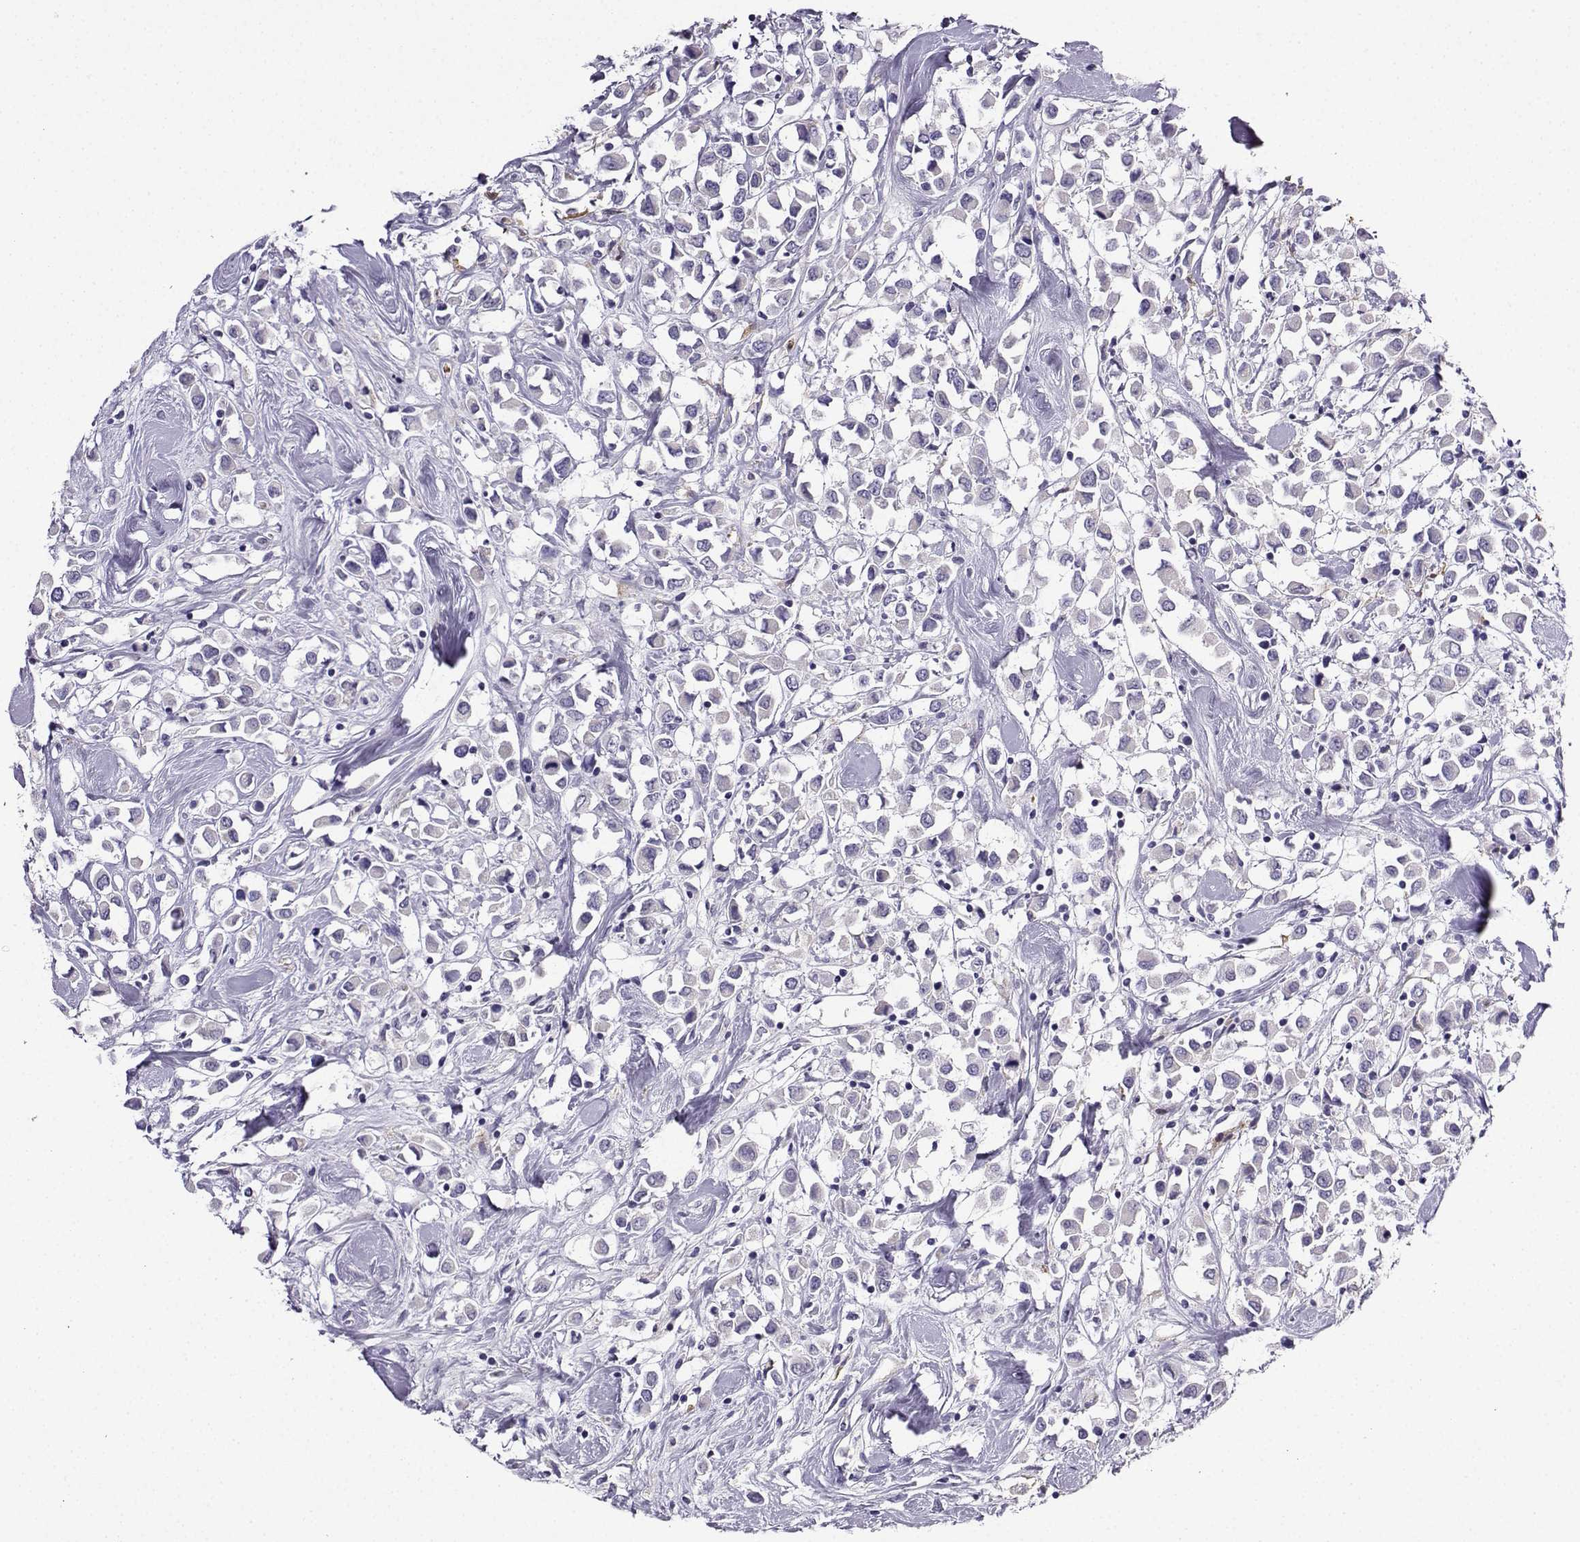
{"staining": {"intensity": "negative", "quantity": "none", "location": "none"}, "tissue": "breast cancer", "cell_type": "Tumor cells", "image_type": "cancer", "snomed": [{"axis": "morphology", "description": "Duct carcinoma"}, {"axis": "topography", "description": "Breast"}], "caption": "IHC histopathology image of infiltrating ductal carcinoma (breast) stained for a protein (brown), which displays no positivity in tumor cells.", "gene": "LINGO1", "patient": {"sex": "female", "age": 61}}